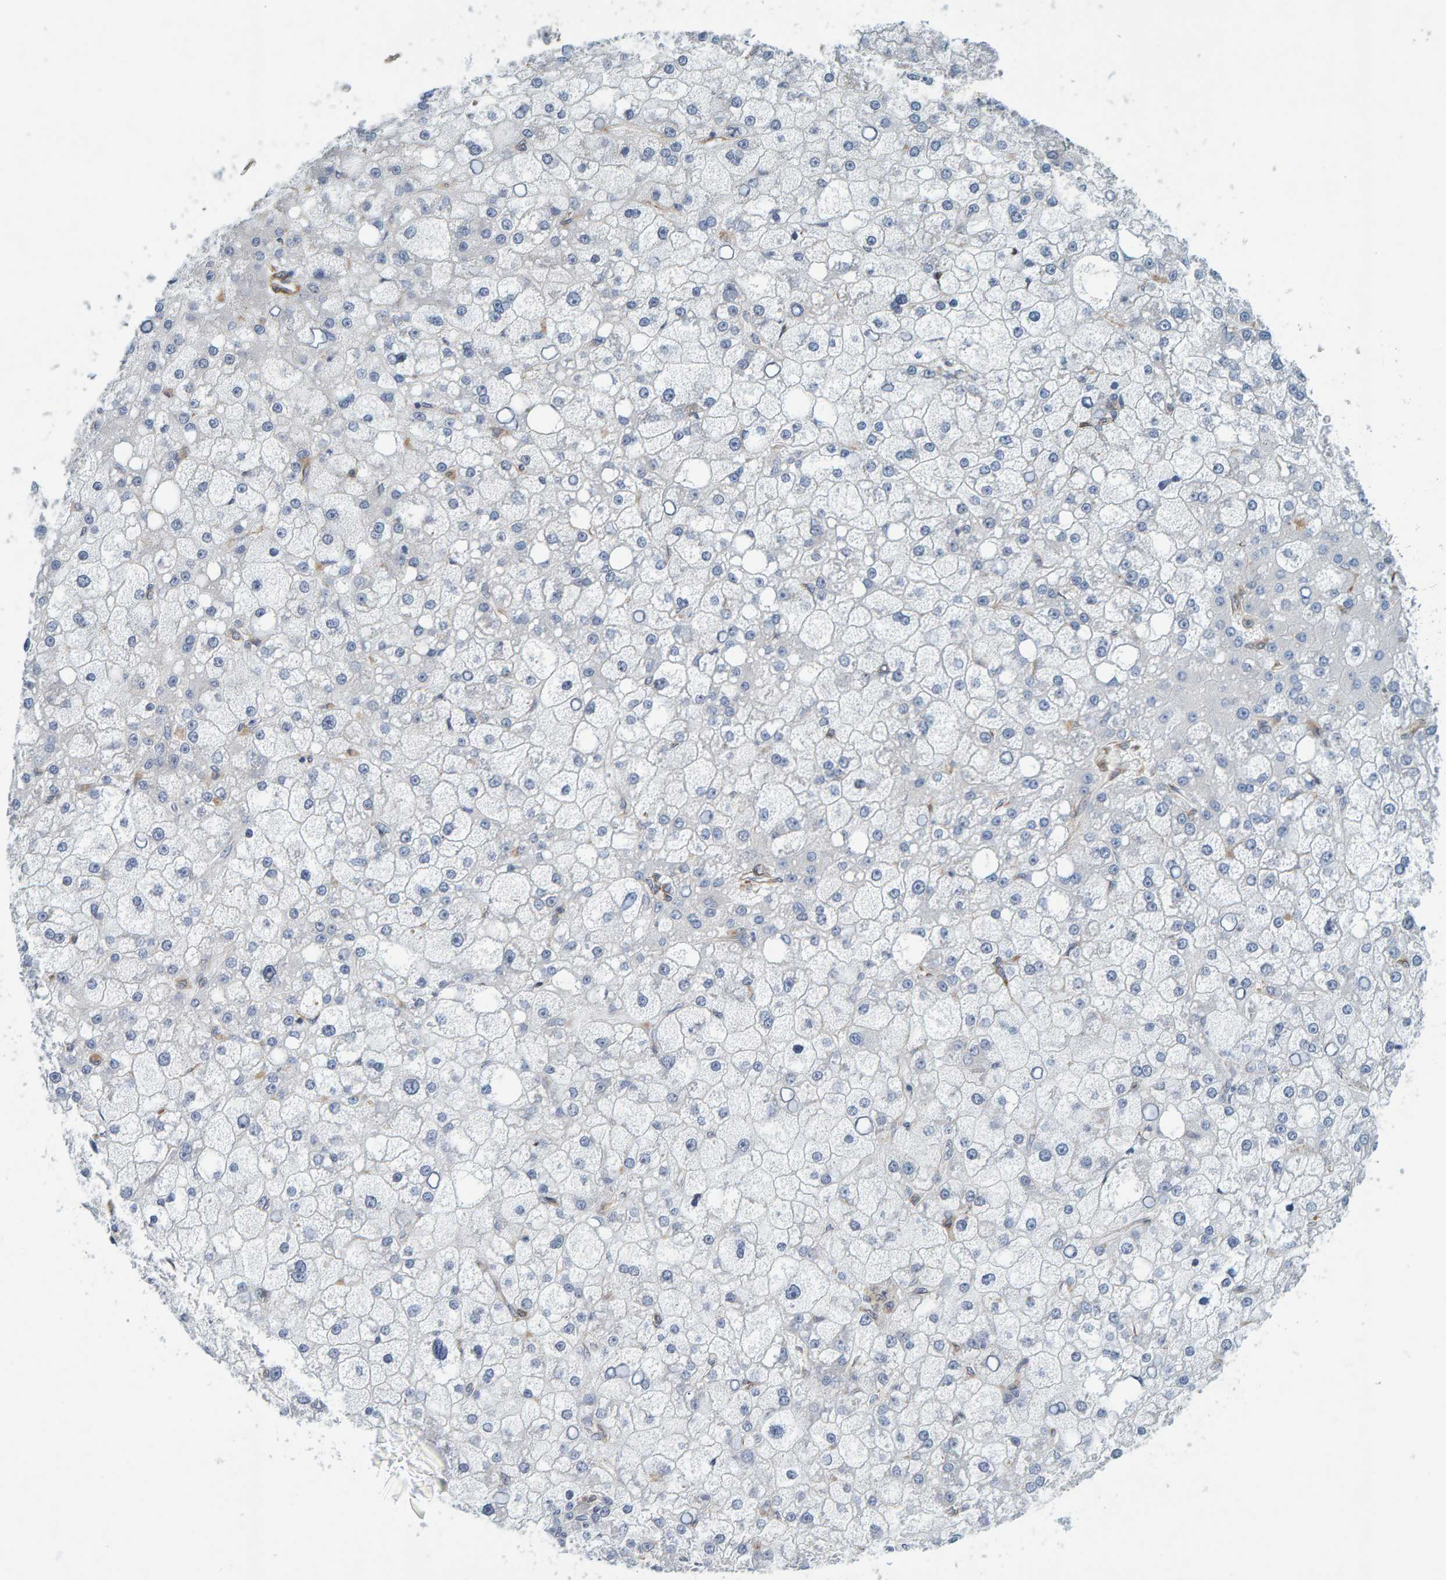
{"staining": {"intensity": "negative", "quantity": "none", "location": "none"}, "tissue": "liver cancer", "cell_type": "Tumor cells", "image_type": "cancer", "snomed": [{"axis": "morphology", "description": "Carcinoma, Hepatocellular, NOS"}, {"axis": "topography", "description": "Liver"}], "caption": "DAB immunohistochemical staining of human liver cancer displays no significant positivity in tumor cells.", "gene": "MMP16", "patient": {"sex": "male", "age": 67}}